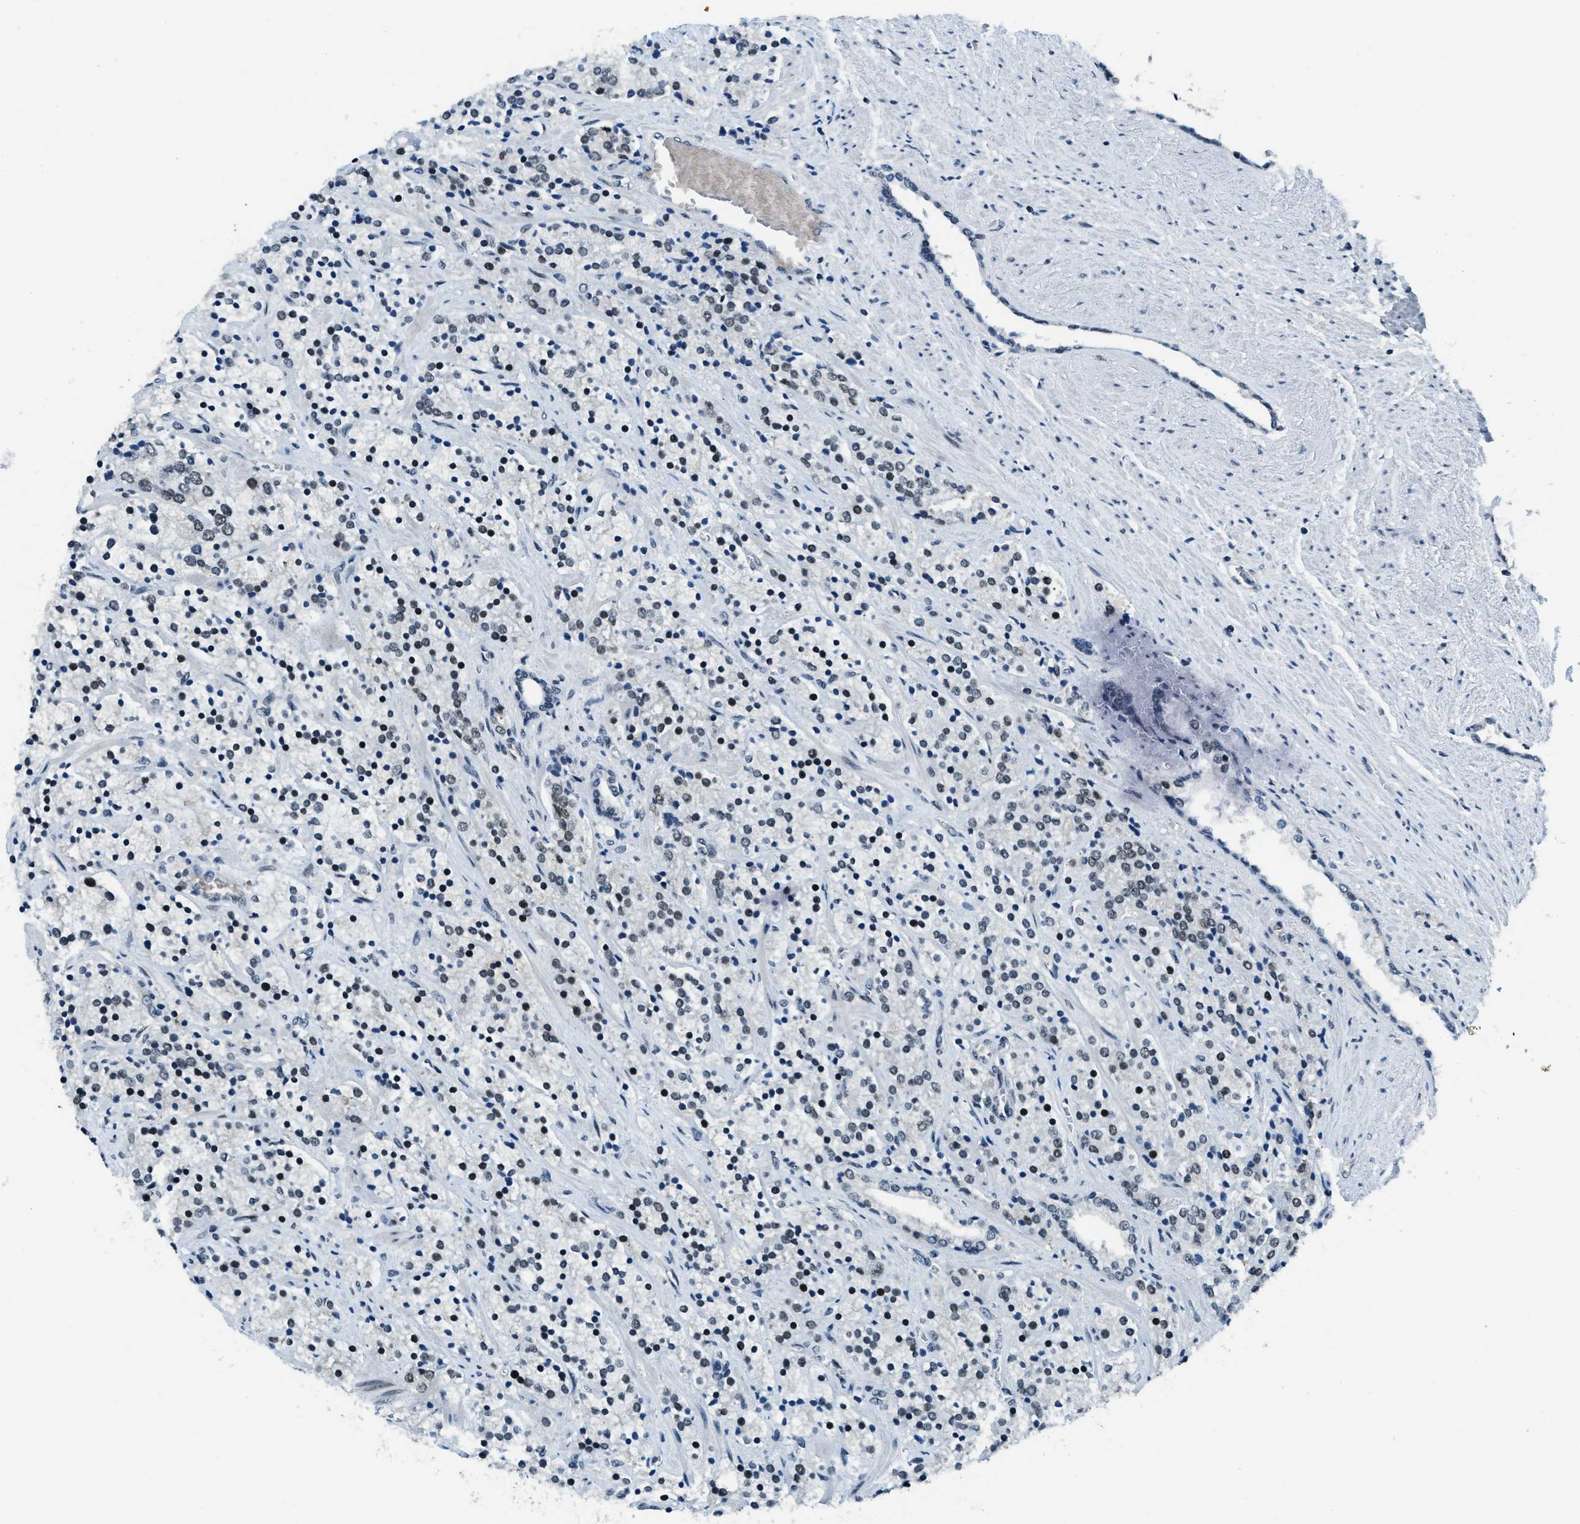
{"staining": {"intensity": "negative", "quantity": "none", "location": "none"}, "tissue": "prostate cancer", "cell_type": "Tumor cells", "image_type": "cancer", "snomed": [{"axis": "morphology", "description": "Adenocarcinoma, High grade"}, {"axis": "topography", "description": "Prostate"}], "caption": "Immunohistochemistry of prostate cancer (high-grade adenocarcinoma) exhibits no positivity in tumor cells. (Stains: DAB (3,3'-diaminobenzidine) immunohistochemistry with hematoxylin counter stain, Microscopy: brightfield microscopy at high magnification).", "gene": "KLF6", "patient": {"sex": "male", "age": 71}}